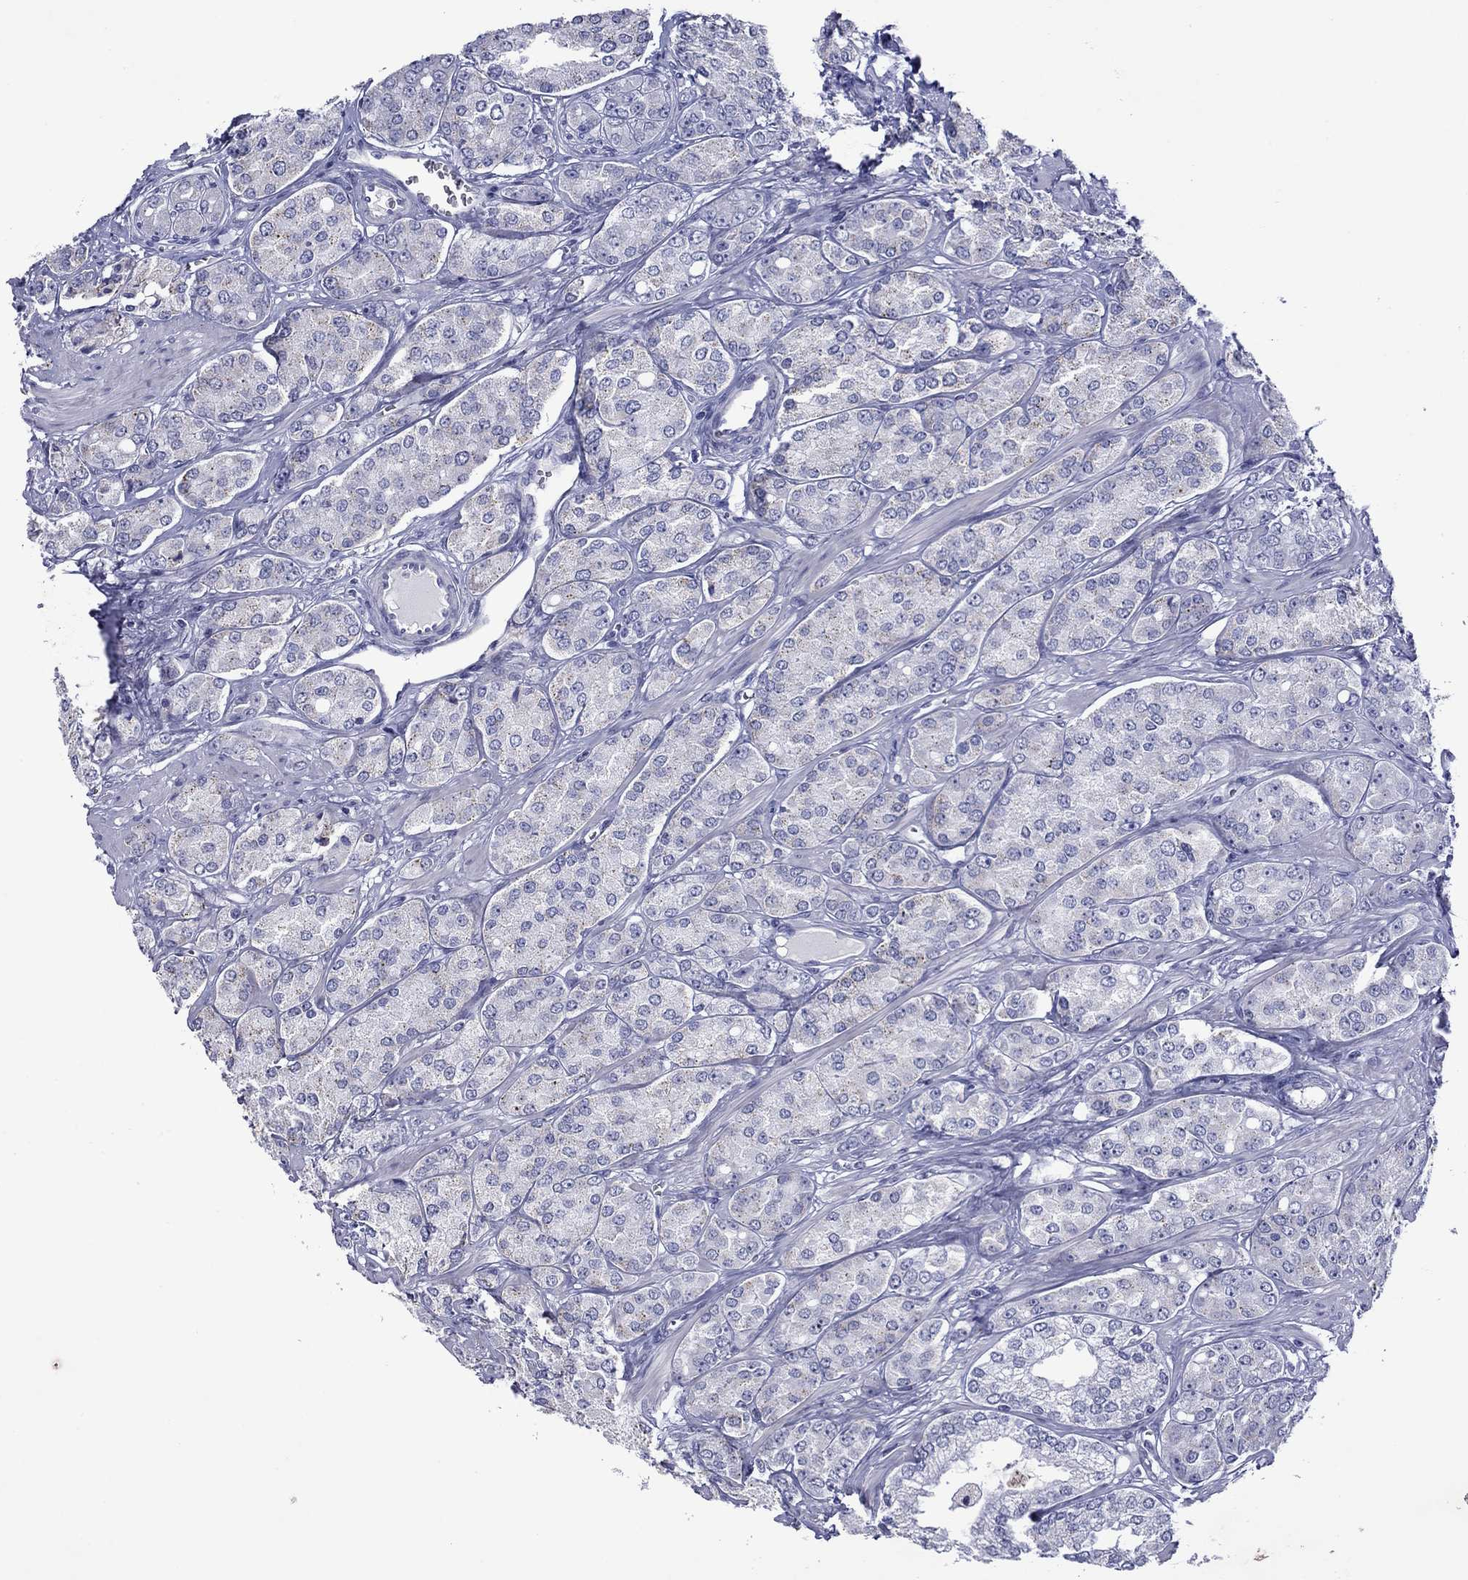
{"staining": {"intensity": "negative", "quantity": "none", "location": "none"}, "tissue": "prostate cancer", "cell_type": "Tumor cells", "image_type": "cancer", "snomed": [{"axis": "morphology", "description": "Adenocarcinoma, NOS"}, {"axis": "topography", "description": "Prostate"}], "caption": "IHC of human adenocarcinoma (prostate) demonstrates no staining in tumor cells.", "gene": "PIWIL1", "patient": {"sex": "male", "age": 67}}